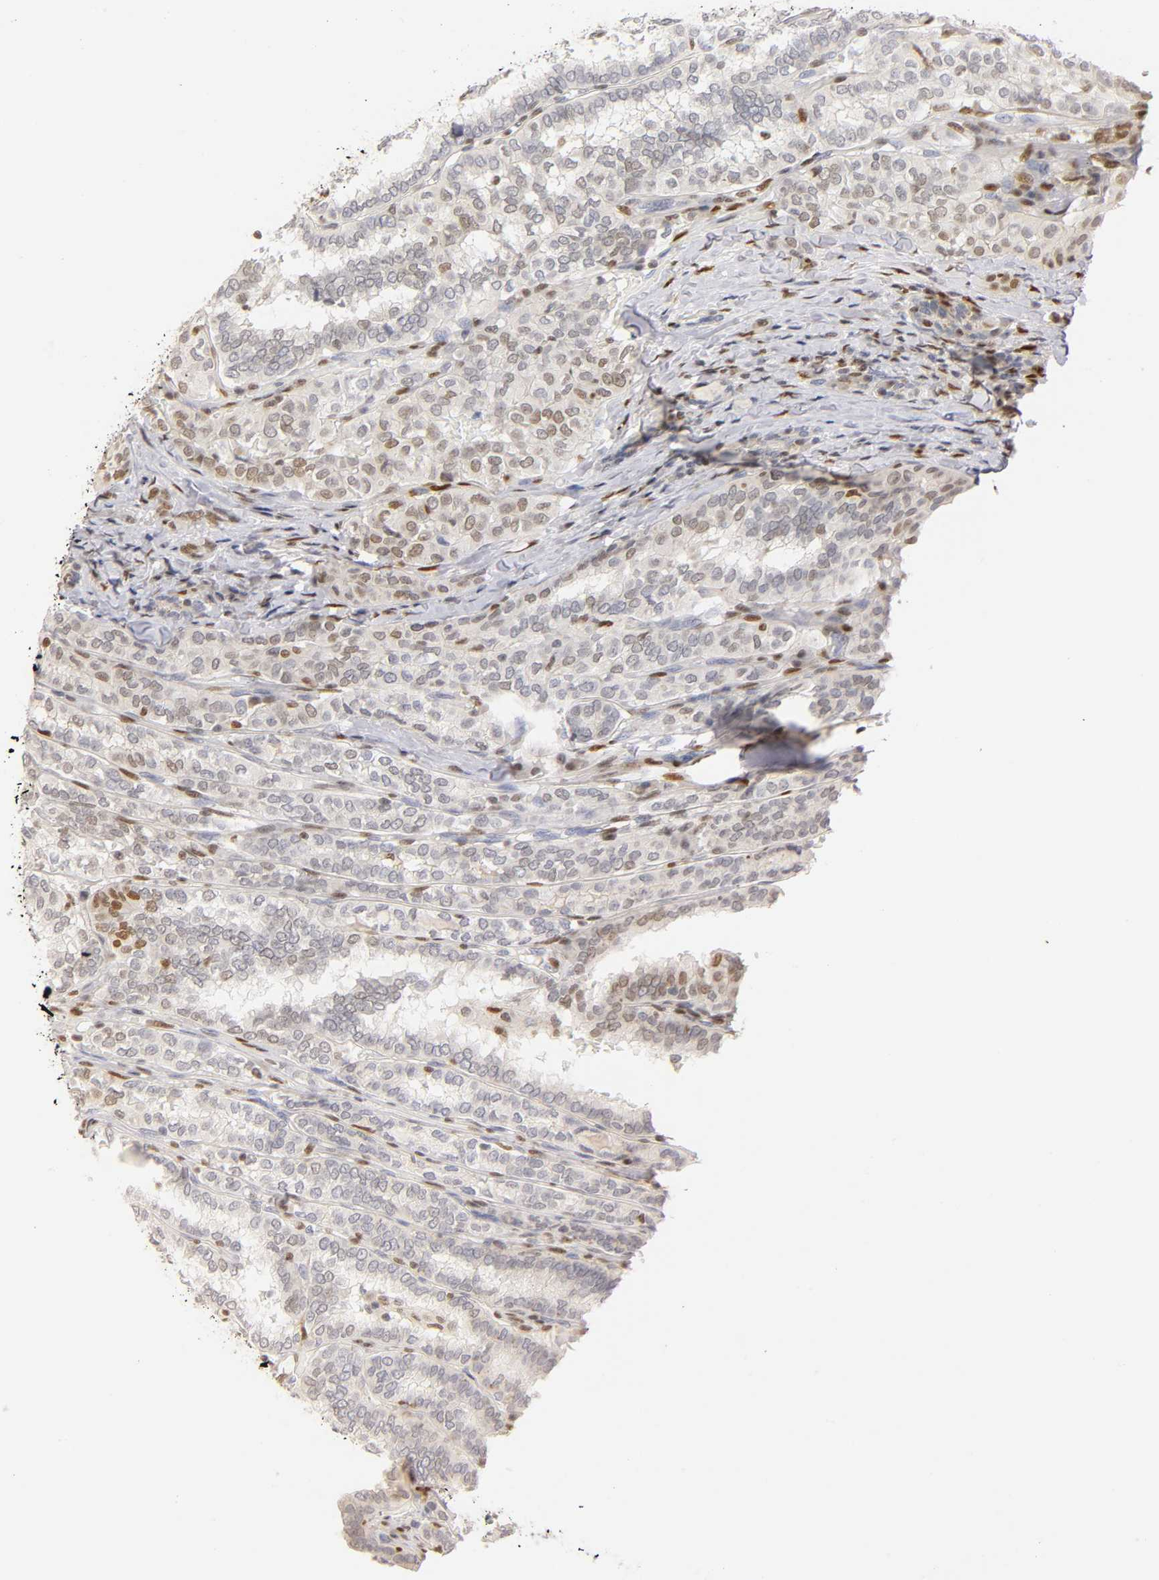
{"staining": {"intensity": "weak", "quantity": "25%-75%", "location": "nuclear"}, "tissue": "thyroid cancer", "cell_type": "Tumor cells", "image_type": "cancer", "snomed": [{"axis": "morphology", "description": "Papillary adenocarcinoma, NOS"}, {"axis": "topography", "description": "Thyroid gland"}], "caption": "This image demonstrates papillary adenocarcinoma (thyroid) stained with immunohistochemistry to label a protein in brown. The nuclear of tumor cells show weak positivity for the protein. Nuclei are counter-stained blue.", "gene": "RUNX1", "patient": {"sex": "female", "age": 30}}